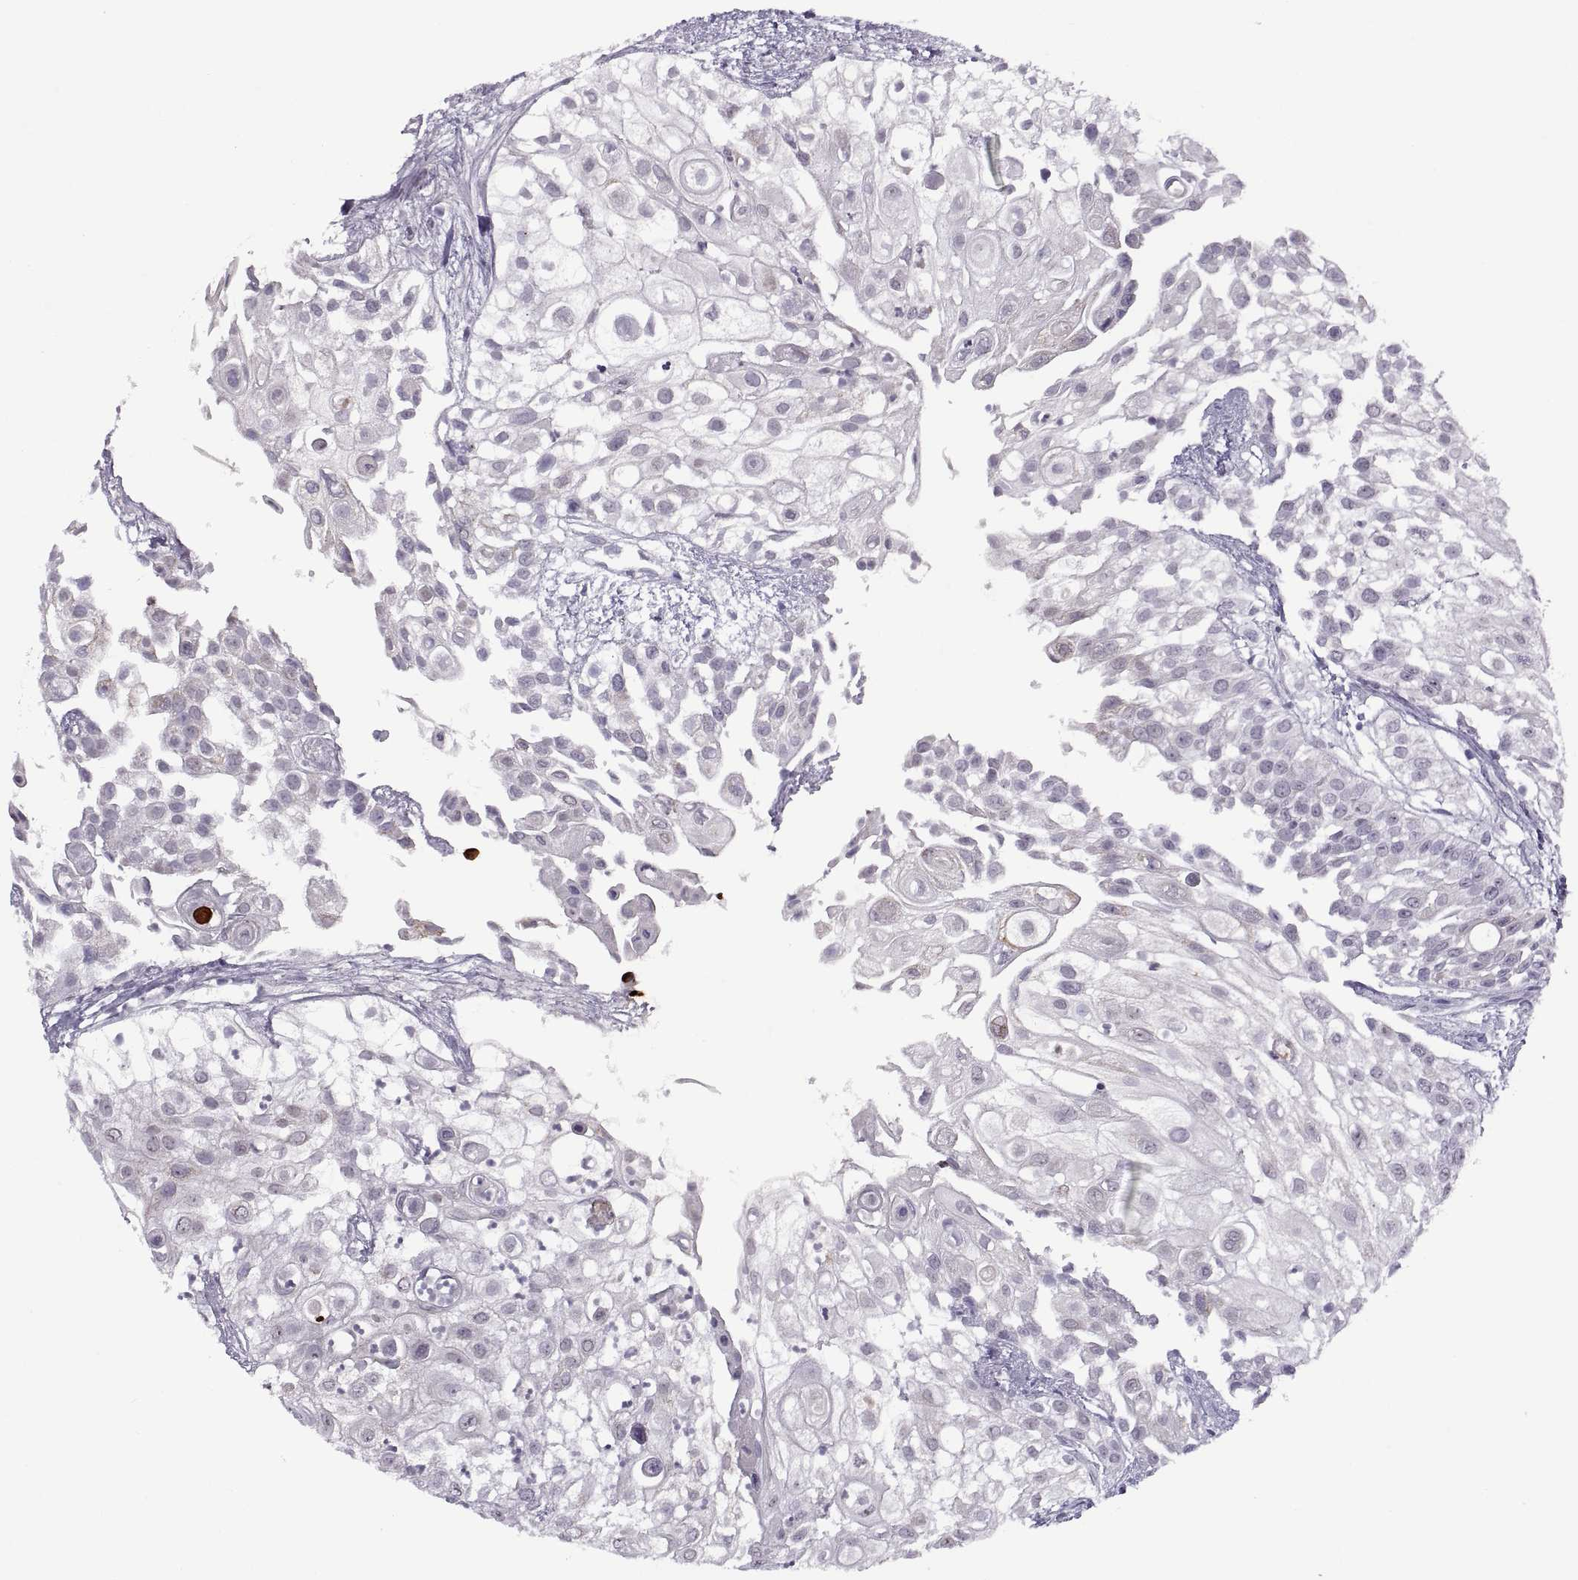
{"staining": {"intensity": "negative", "quantity": "none", "location": "none"}, "tissue": "urothelial cancer", "cell_type": "Tumor cells", "image_type": "cancer", "snomed": [{"axis": "morphology", "description": "Urothelial carcinoma, High grade"}, {"axis": "topography", "description": "Urinary bladder"}], "caption": "A high-resolution micrograph shows immunohistochemistry (IHC) staining of urothelial cancer, which exhibits no significant expression in tumor cells. (DAB (3,3'-diaminobenzidine) immunohistochemistry visualized using brightfield microscopy, high magnification).", "gene": "ASIC2", "patient": {"sex": "female", "age": 79}}